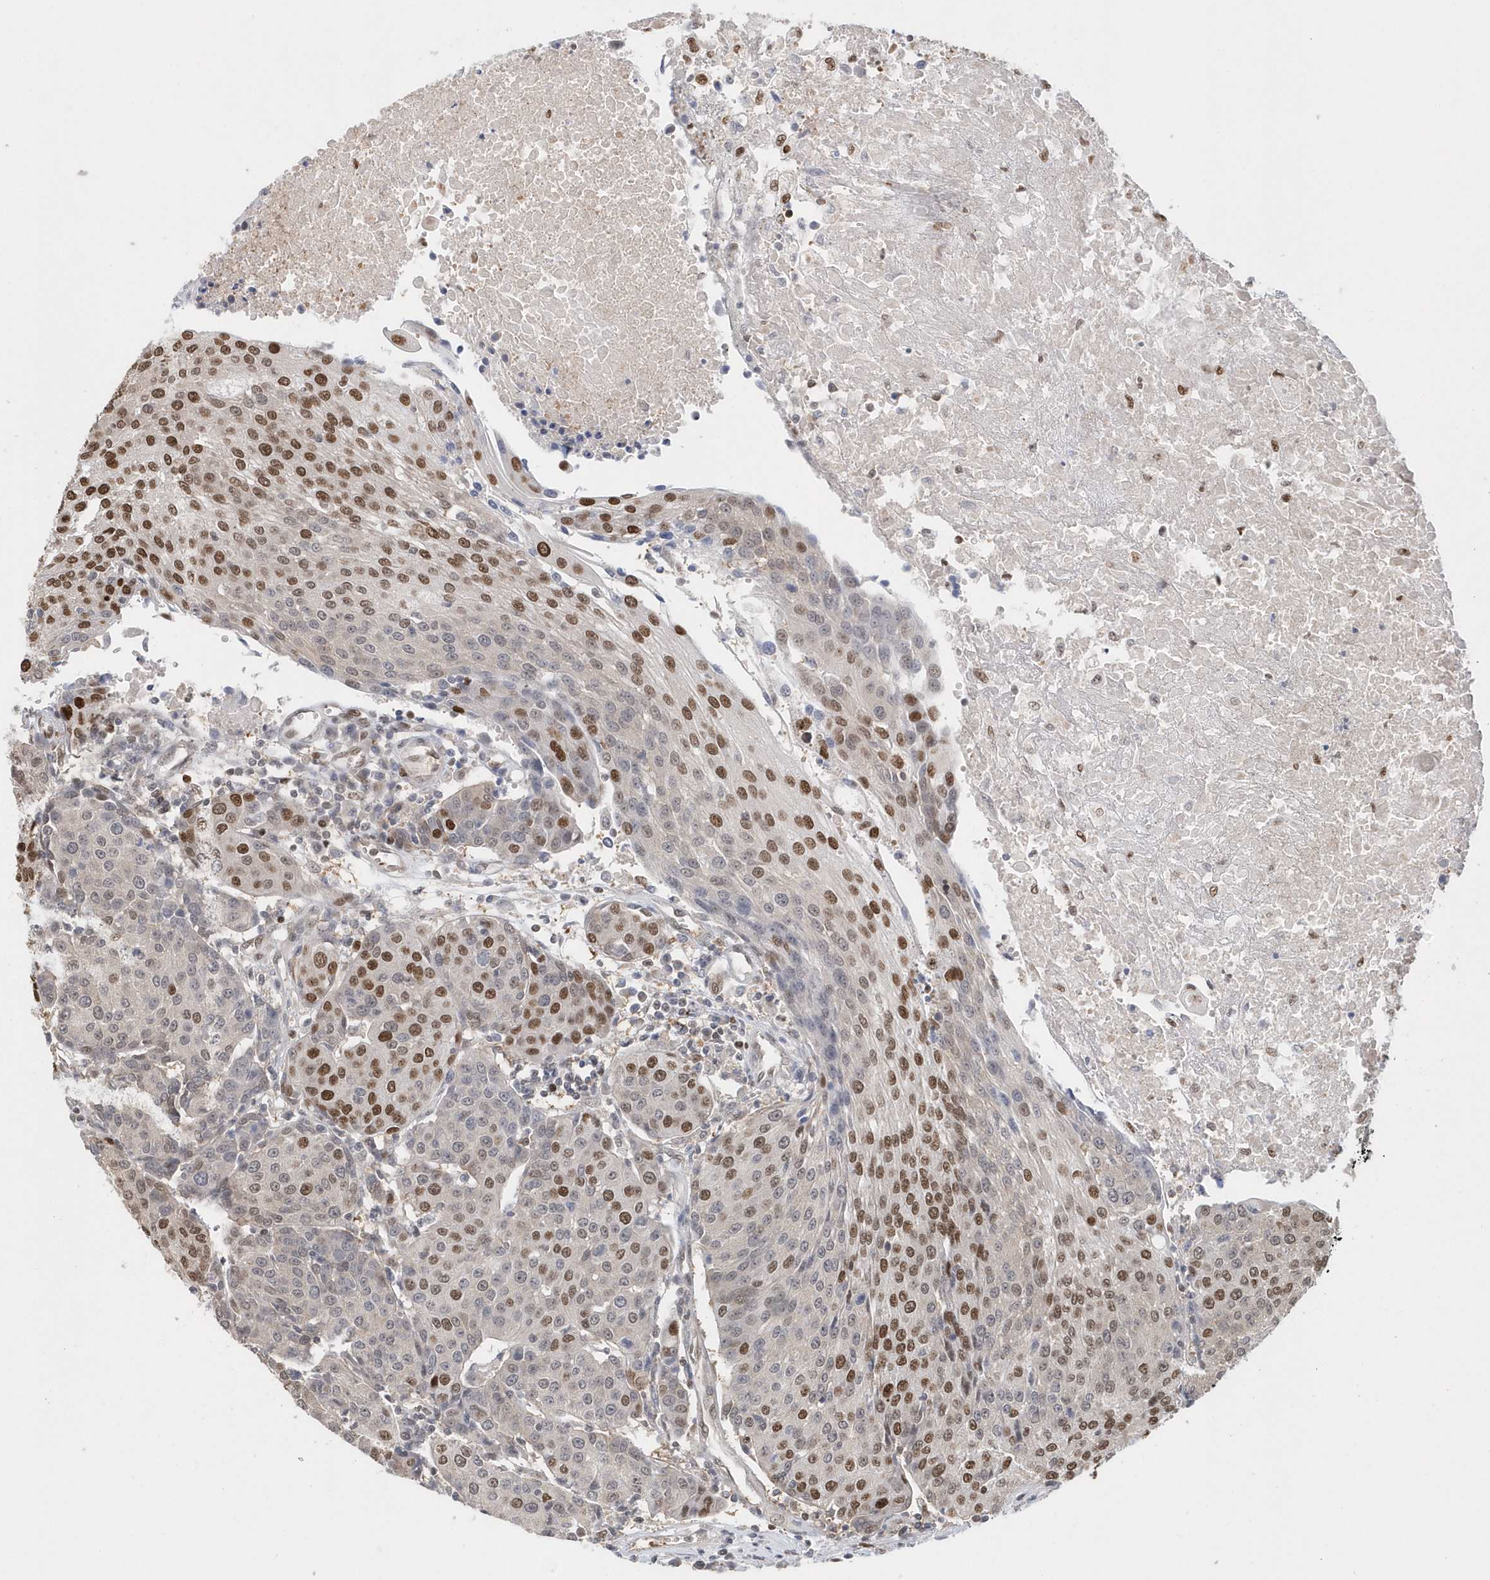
{"staining": {"intensity": "strong", "quantity": "25%-75%", "location": "nuclear"}, "tissue": "urothelial cancer", "cell_type": "Tumor cells", "image_type": "cancer", "snomed": [{"axis": "morphology", "description": "Urothelial carcinoma, High grade"}, {"axis": "topography", "description": "Urinary bladder"}], "caption": "Strong nuclear positivity for a protein is present in approximately 25%-75% of tumor cells of urothelial cancer using IHC.", "gene": "SUMO2", "patient": {"sex": "female", "age": 85}}